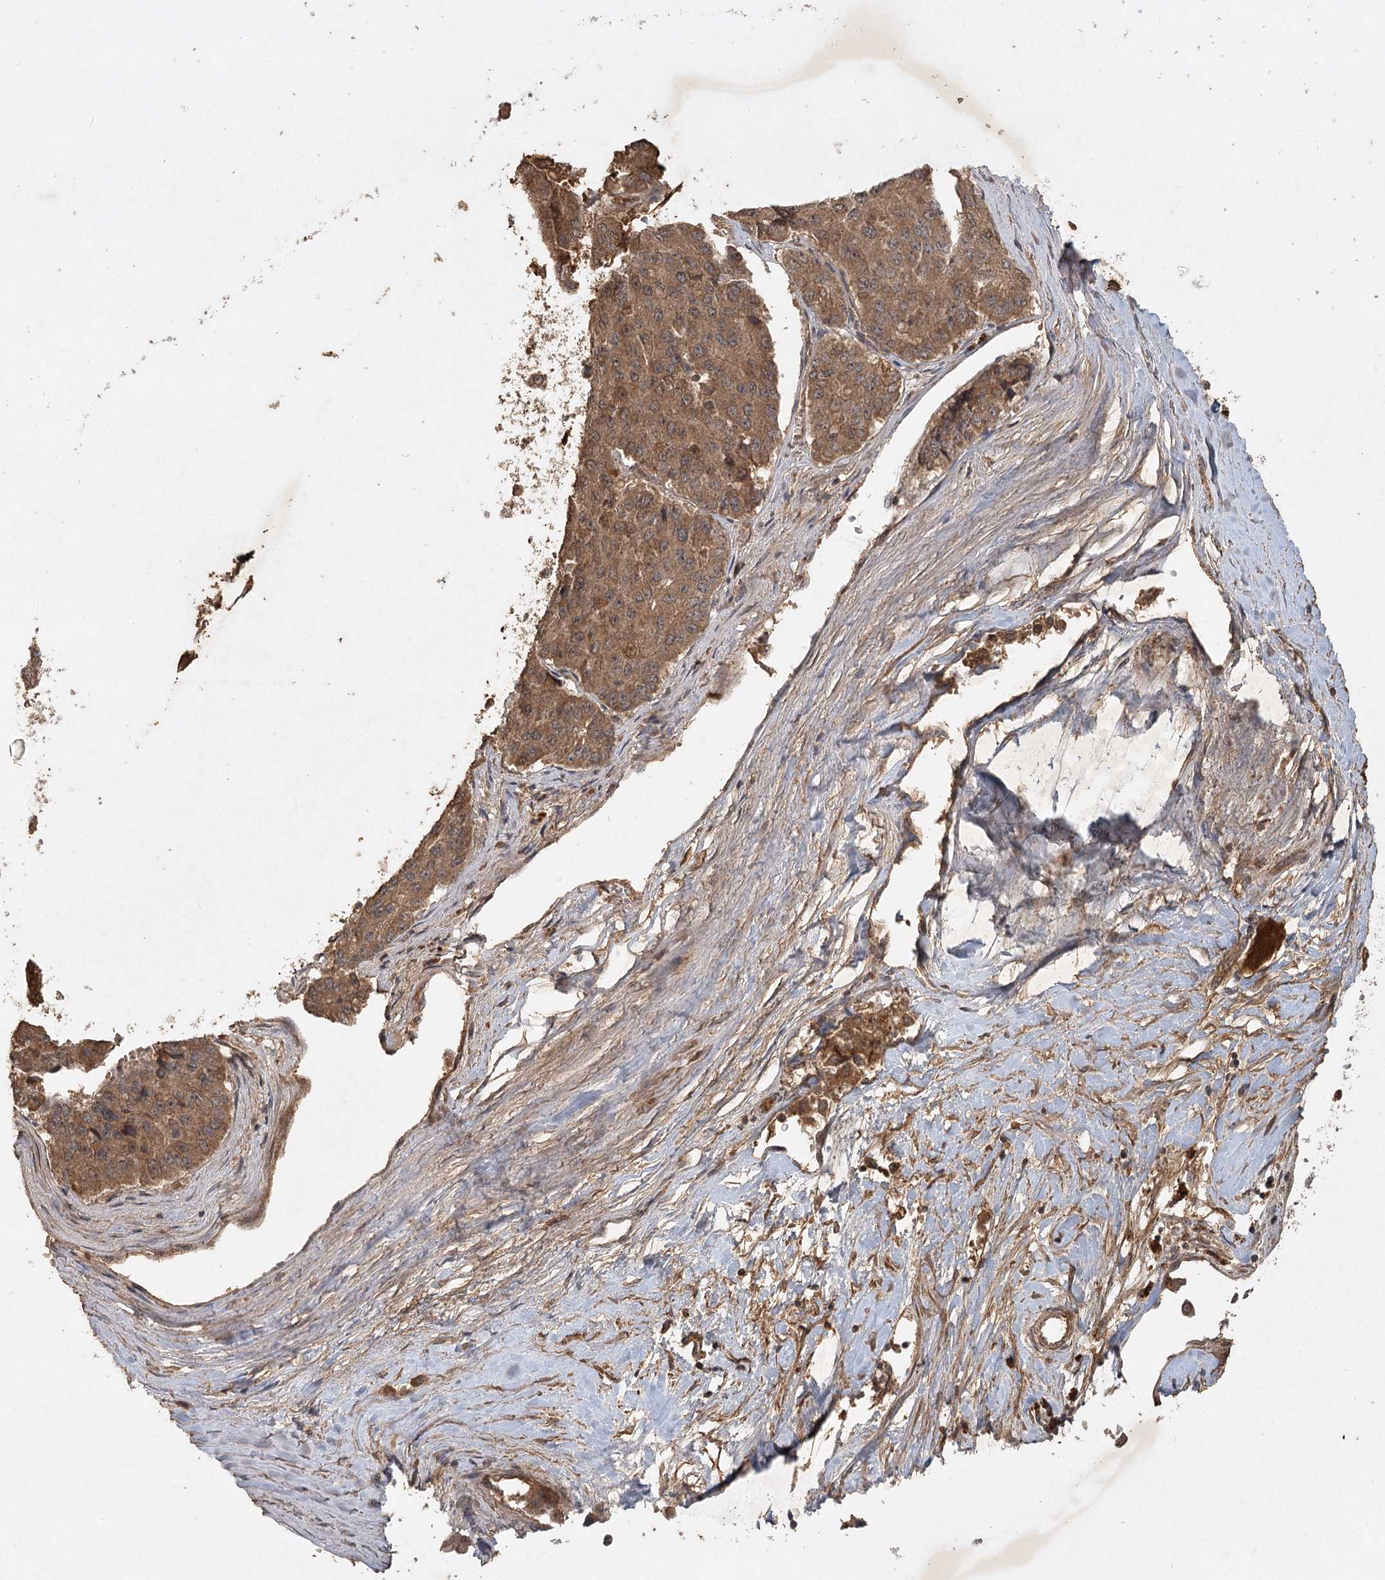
{"staining": {"intensity": "moderate", "quantity": ">75%", "location": "cytoplasmic/membranous"}, "tissue": "pancreatic cancer", "cell_type": "Tumor cells", "image_type": "cancer", "snomed": [{"axis": "morphology", "description": "Adenocarcinoma, NOS"}, {"axis": "topography", "description": "Pancreas"}], "caption": "Protein expression analysis of human pancreatic cancer reveals moderate cytoplasmic/membranous staining in about >75% of tumor cells. (Brightfield microscopy of DAB IHC at high magnification).", "gene": "ARL13A", "patient": {"sex": "male", "age": 50}}